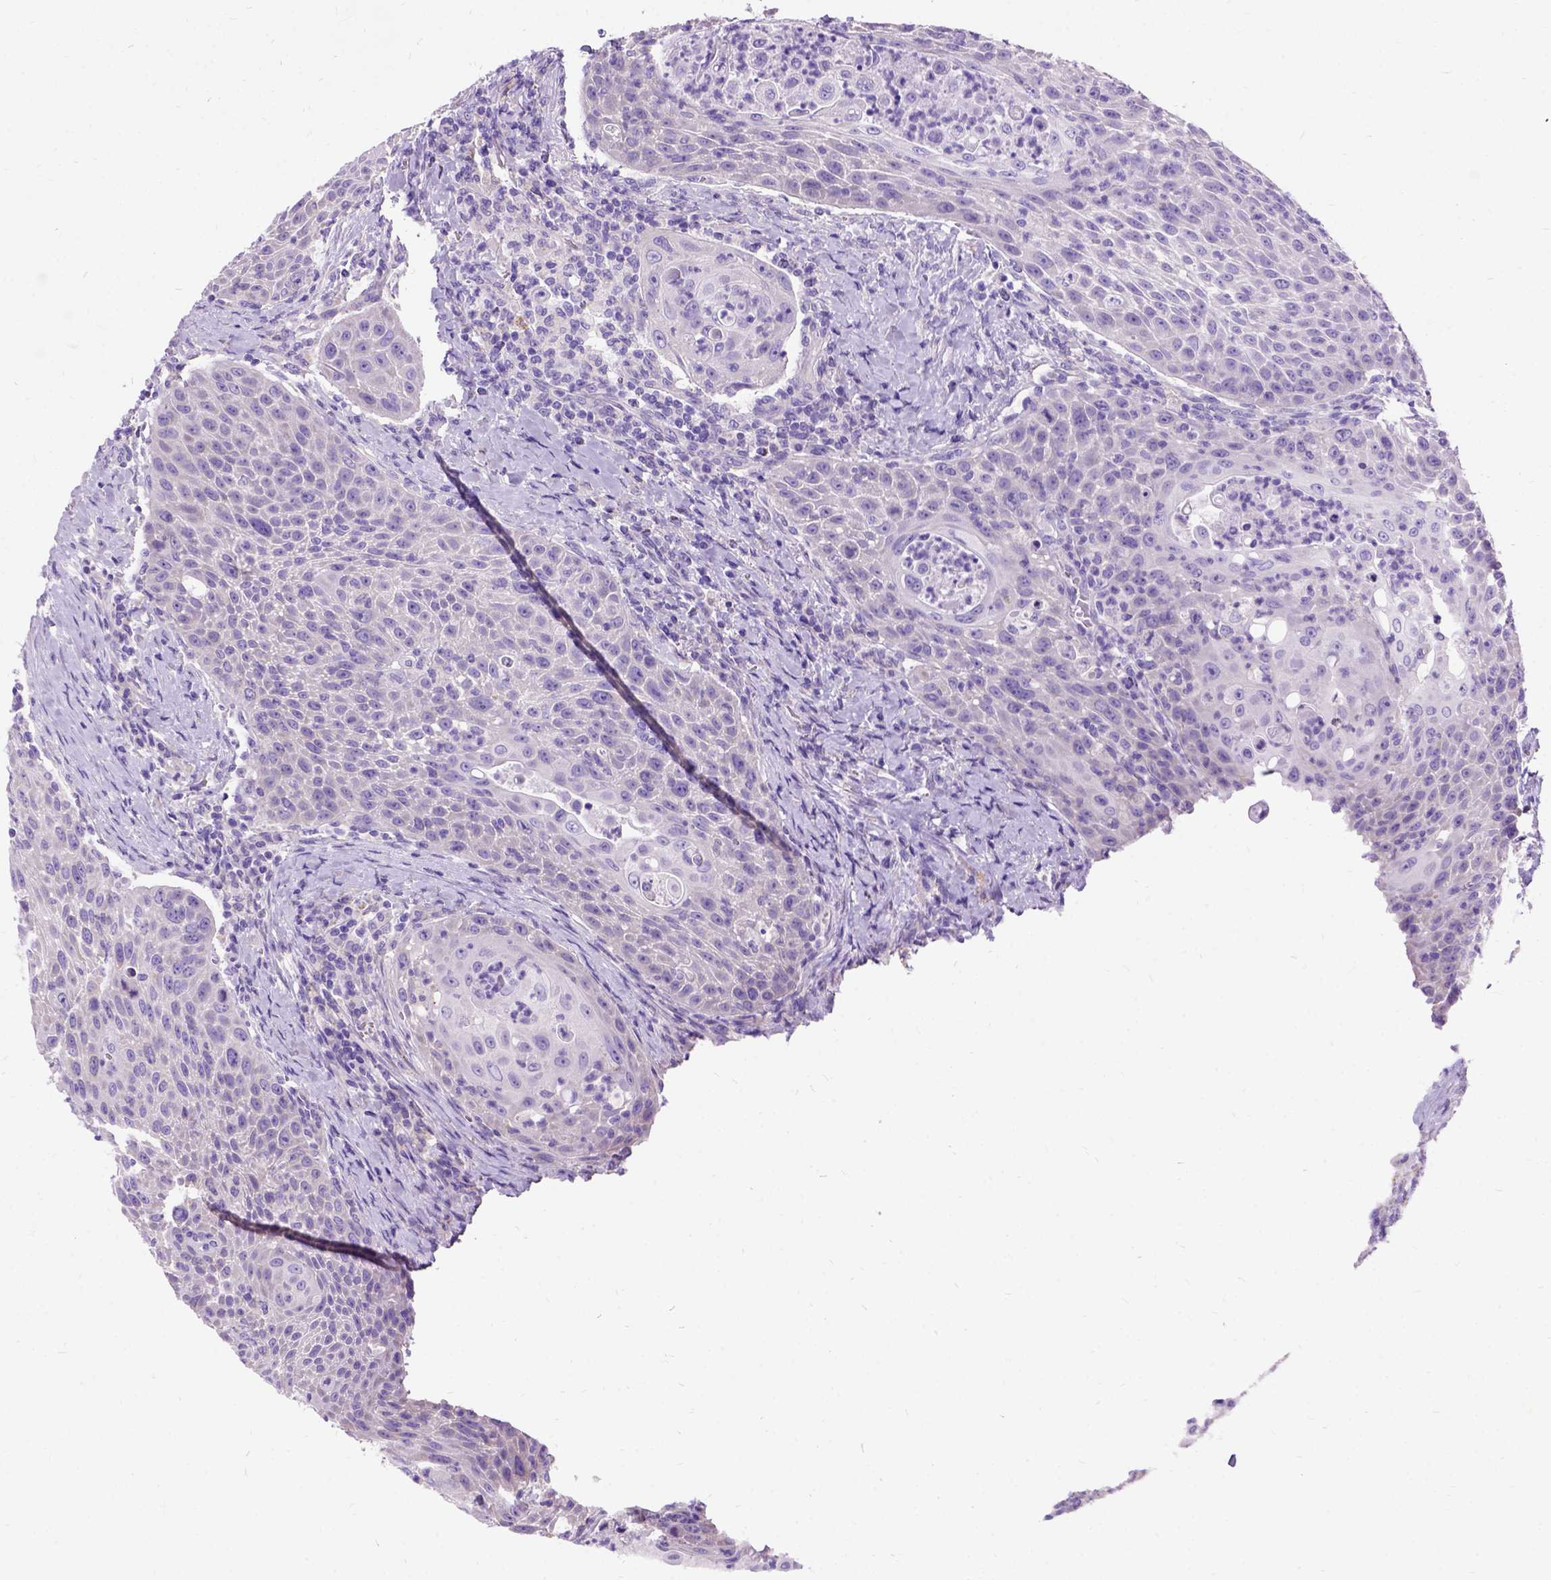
{"staining": {"intensity": "negative", "quantity": "none", "location": "none"}, "tissue": "head and neck cancer", "cell_type": "Tumor cells", "image_type": "cancer", "snomed": [{"axis": "morphology", "description": "Squamous cell carcinoma, NOS"}, {"axis": "topography", "description": "Head-Neck"}], "caption": "High magnification brightfield microscopy of head and neck cancer stained with DAB (3,3'-diaminobenzidine) (brown) and counterstained with hematoxylin (blue): tumor cells show no significant positivity. (Brightfield microscopy of DAB immunohistochemistry at high magnification).", "gene": "CFAP54", "patient": {"sex": "male", "age": 69}}